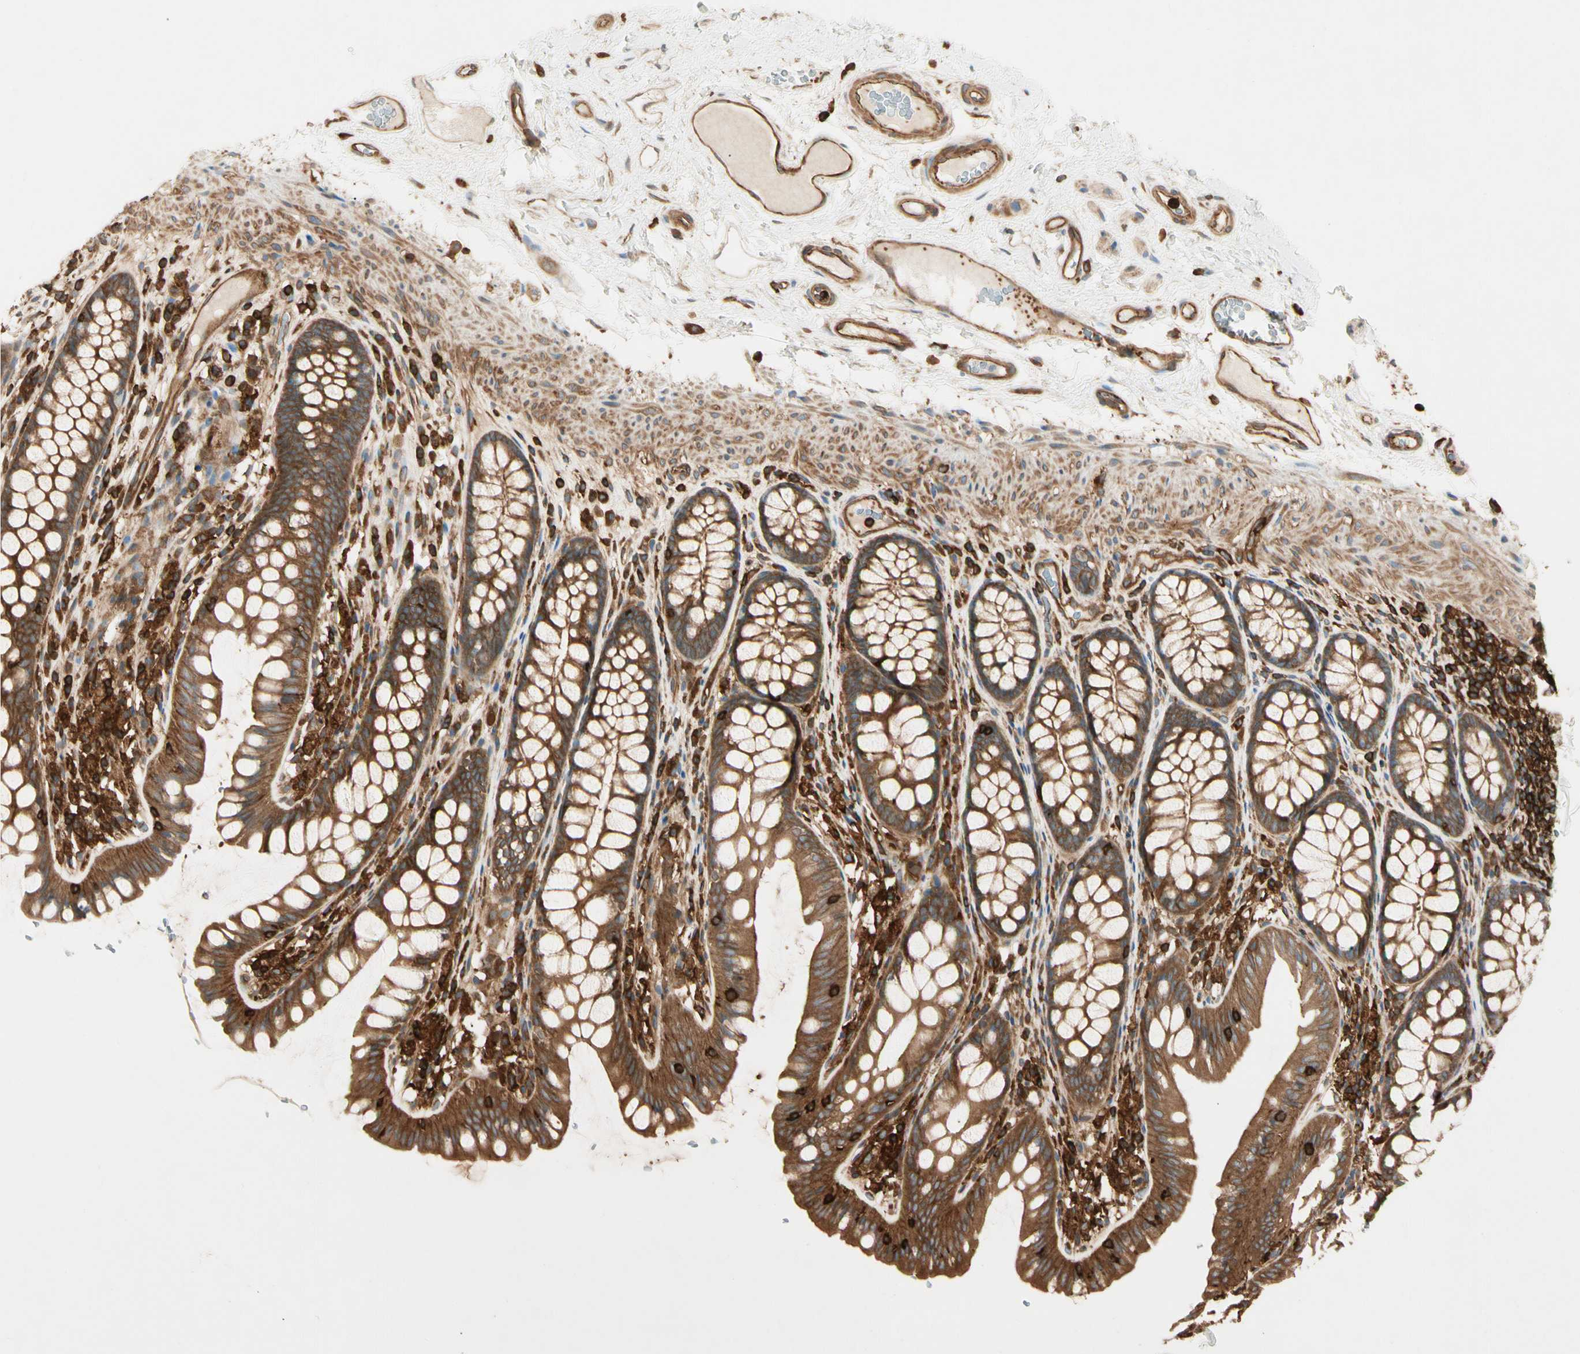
{"staining": {"intensity": "strong", "quantity": ">75%", "location": "cytoplasmic/membranous"}, "tissue": "colon", "cell_type": "Endothelial cells", "image_type": "normal", "snomed": [{"axis": "morphology", "description": "Normal tissue, NOS"}, {"axis": "topography", "description": "Colon"}], "caption": "Colon stained for a protein demonstrates strong cytoplasmic/membranous positivity in endothelial cells.", "gene": "ARPC2", "patient": {"sex": "female", "age": 55}}